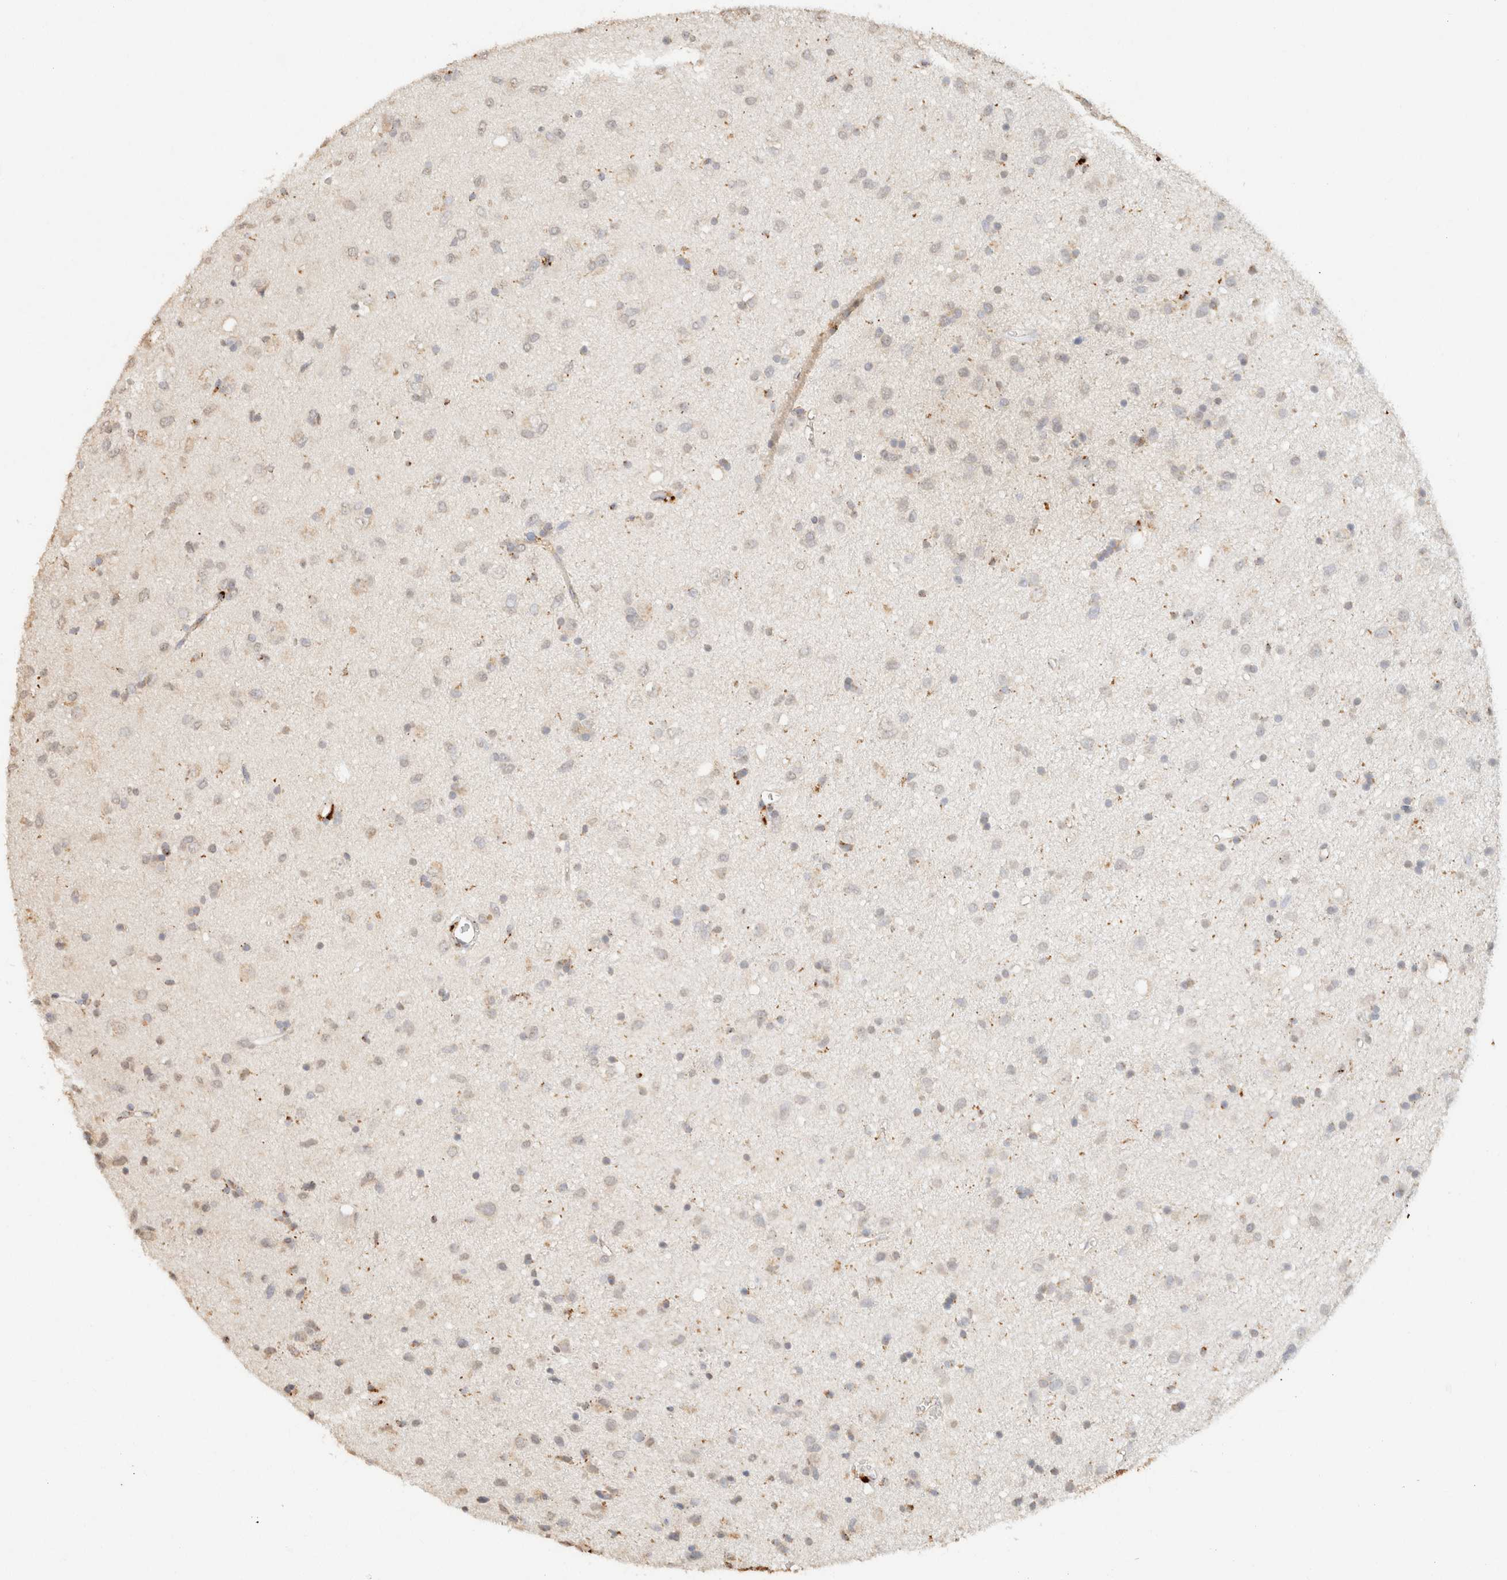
{"staining": {"intensity": "weak", "quantity": "<25%", "location": "cytoplasmic/membranous"}, "tissue": "glioma", "cell_type": "Tumor cells", "image_type": "cancer", "snomed": [{"axis": "morphology", "description": "Glioma, malignant, Low grade"}, {"axis": "topography", "description": "Brain"}], "caption": "The histopathology image reveals no significant staining in tumor cells of glioma.", "gene": "CTSC", "patient": {"sex": "male", "age": 77}}